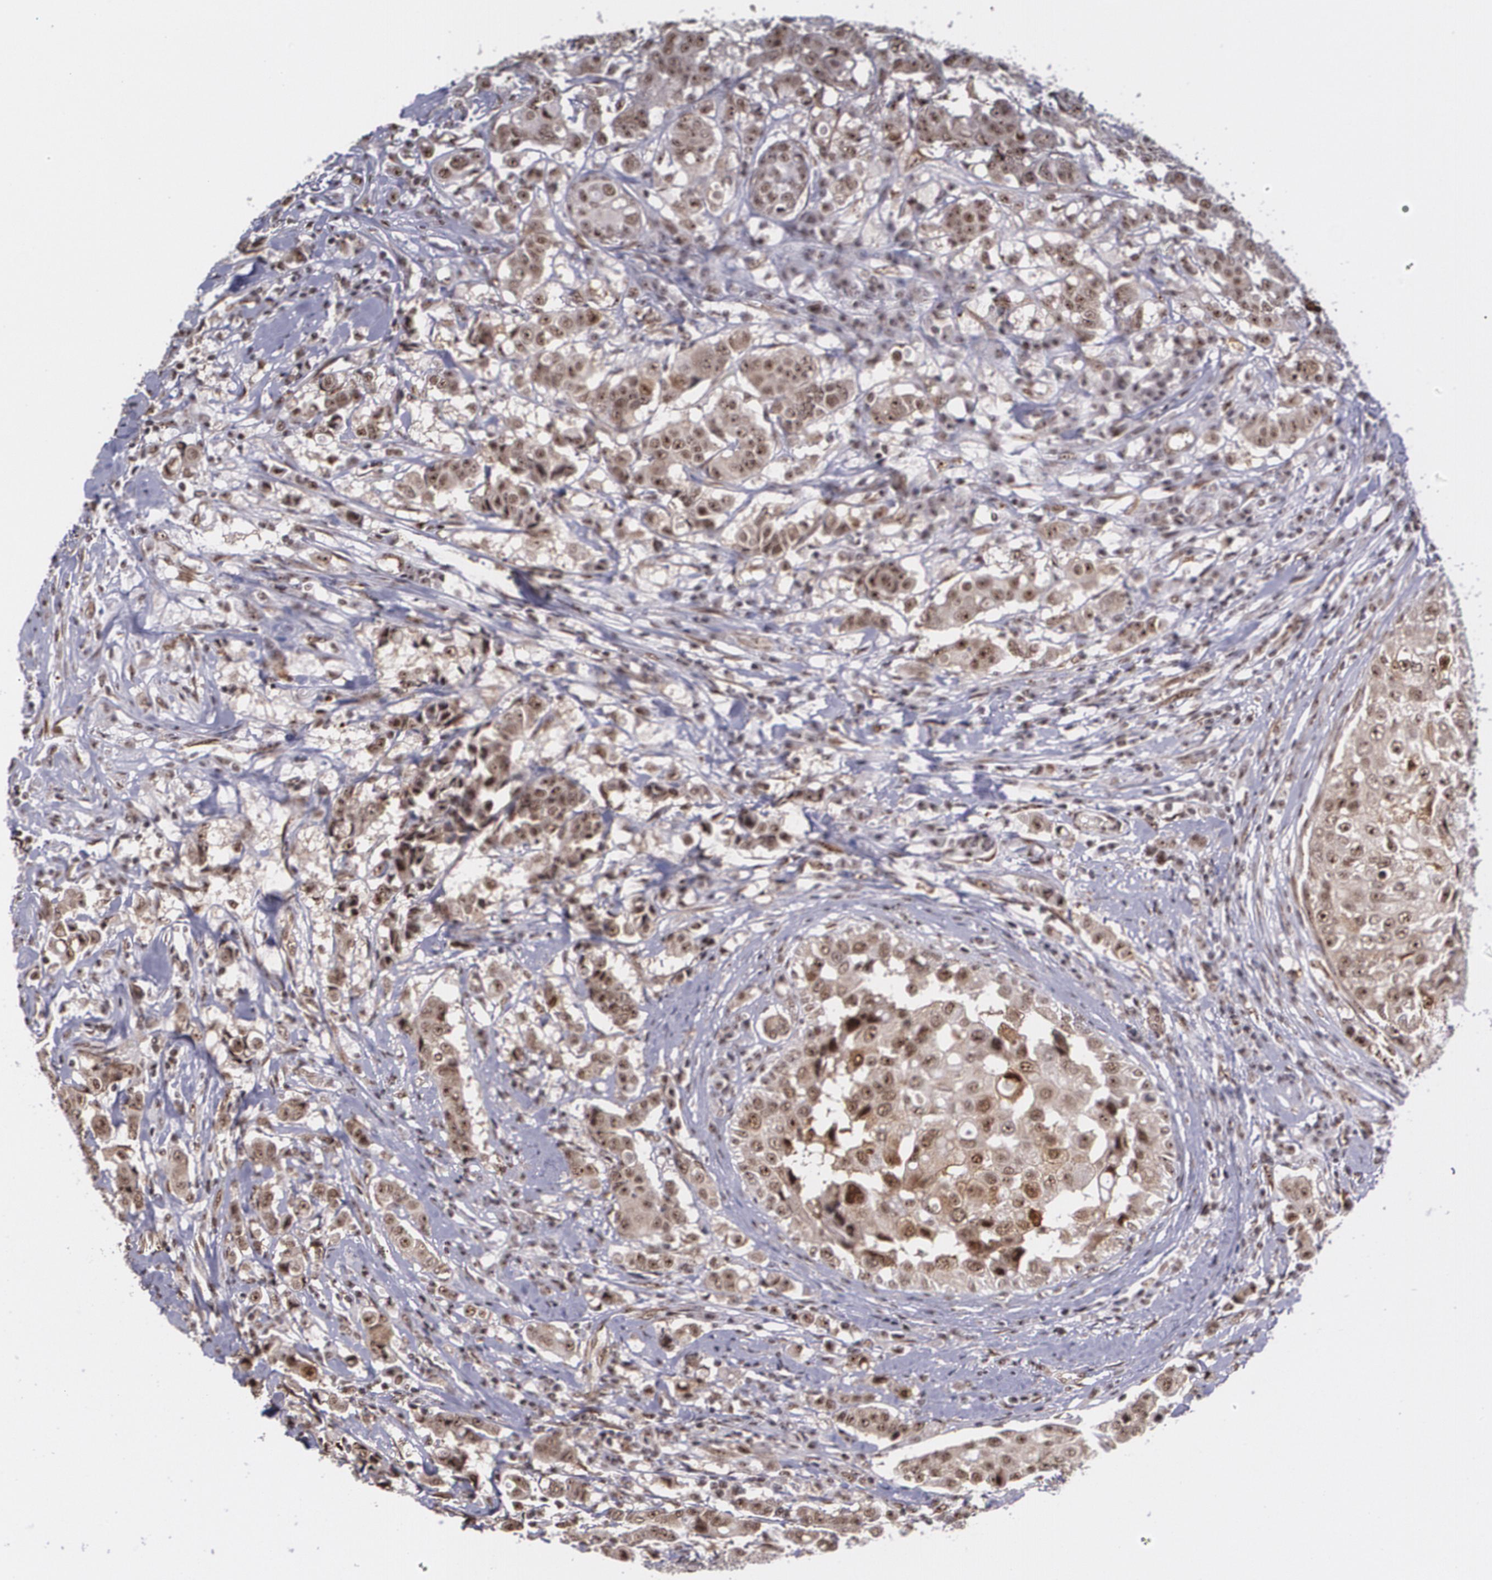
{"staining": {"intensity": "moderate", "quantity": ">75%", "location": "cytoplasmic/membranous,nuclear"}, "tissue": "breast cancer", "cell_type": "Tumor cells", "image_type": "cancer", "snomed": [{"axis": "morphology", "description": "Duct carcinoma"}, {"axis": "topography", "description": "Breast"}], "caption": "Tumor cells display medium levels of moderate cytoplasmic/membranous and nuclear staining in approximately >75% of cells in human breast cancer (invasive ductal carcinoma).", "gene": "C6orf15", "patient": {"sex": "female", "age": 27}}